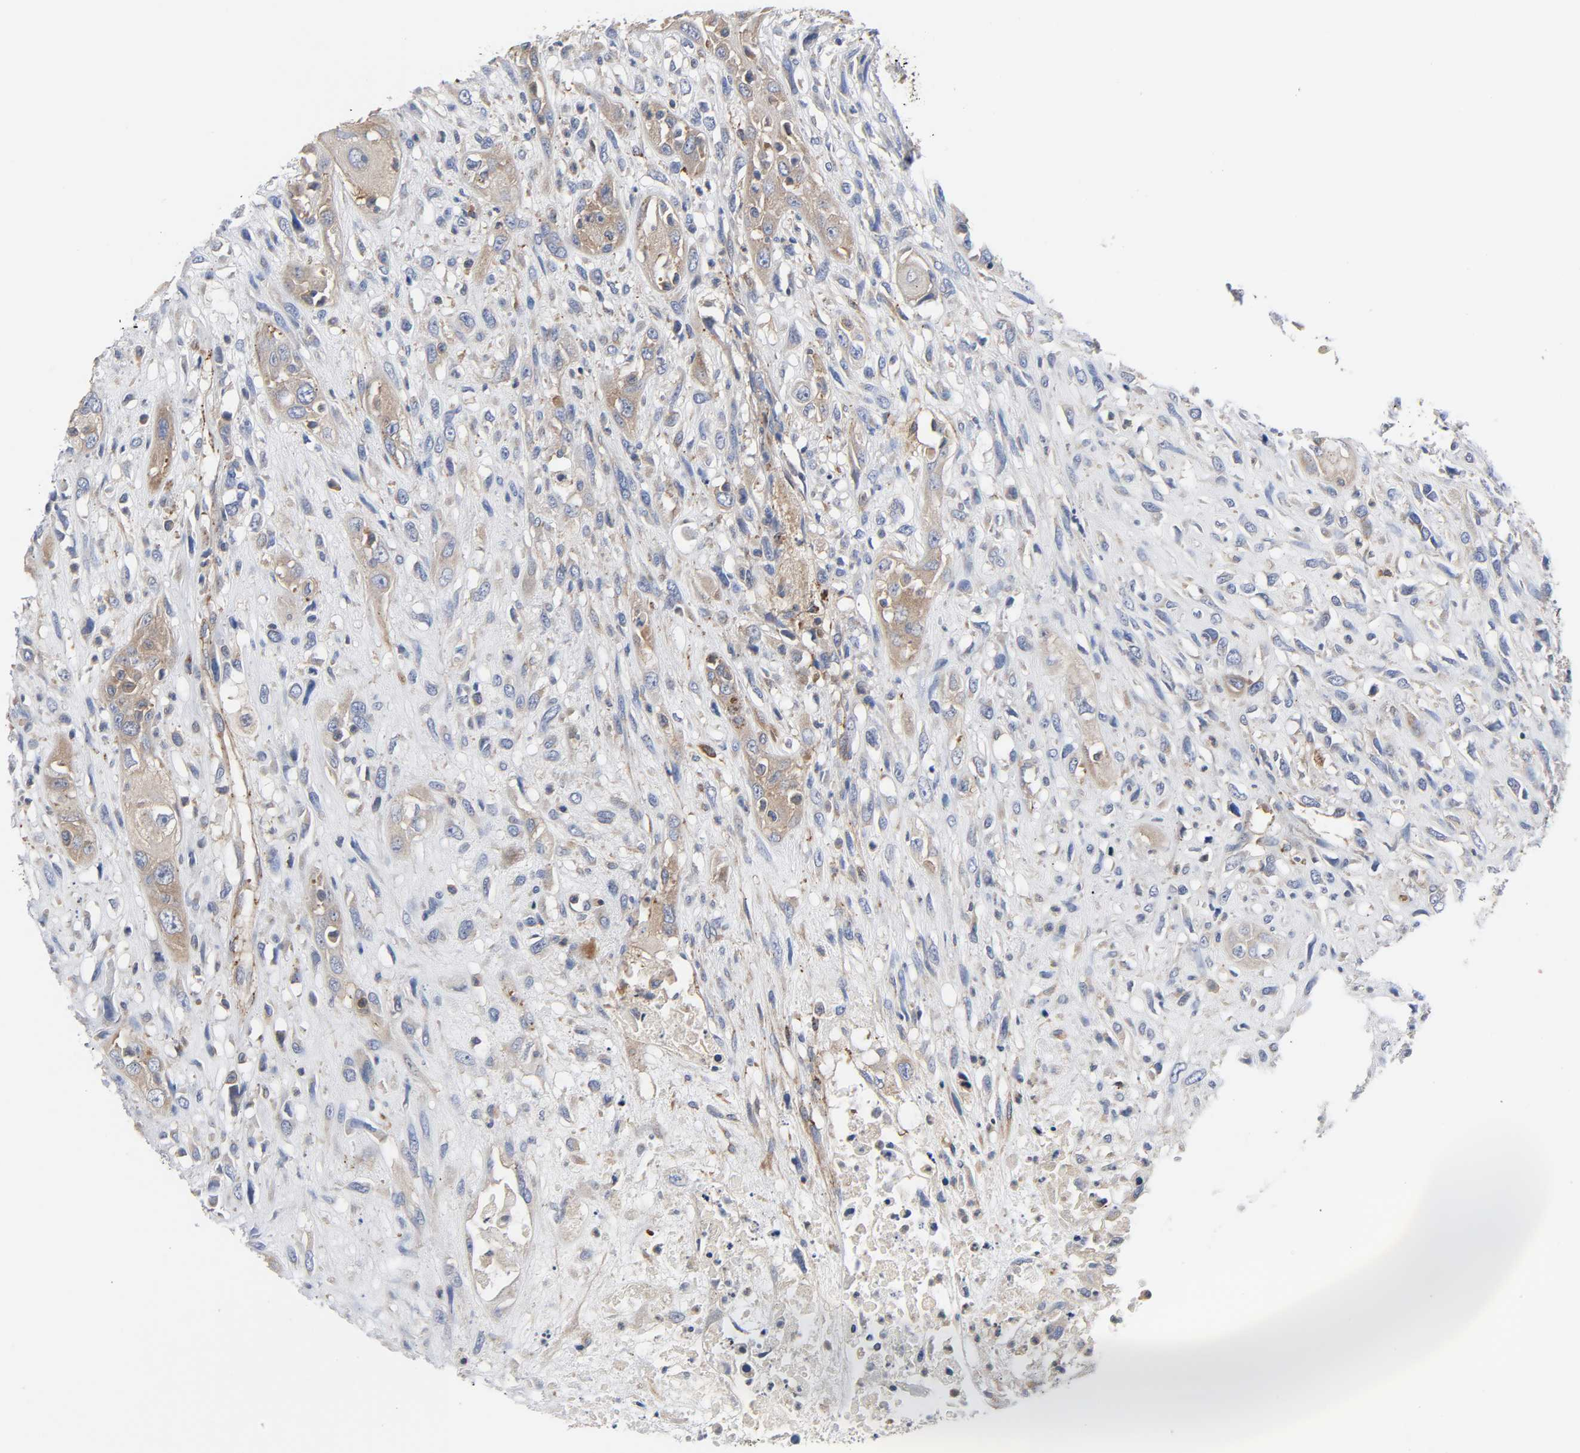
{"staining": {"intensity": "weak", "quantity": ">75%", "location": "cytoplasmic/membranous"}, "tissue": "head and neck cancer", "cell_type": "Tumor cells", "image_type": "cancer", "snomed": [{"axis": "morphology", "description": "Necrosis, NOS"}, {"axis": "morphology", "description": "Neoplasm, malignant, NOS"}, {"axis": "topography", "description": "Salivary gland"}, {"axis": "topography", "description": "Head-Neck"}], "caption": "This image displays immunohistochemistry staining of human head and neck malignant neoplasm, with low weak cytoplasmic/membranous expression in about >75% of tumor cells.", "gene": "ARHGAP1", "patient": {"sex": "male", "age": 43}}